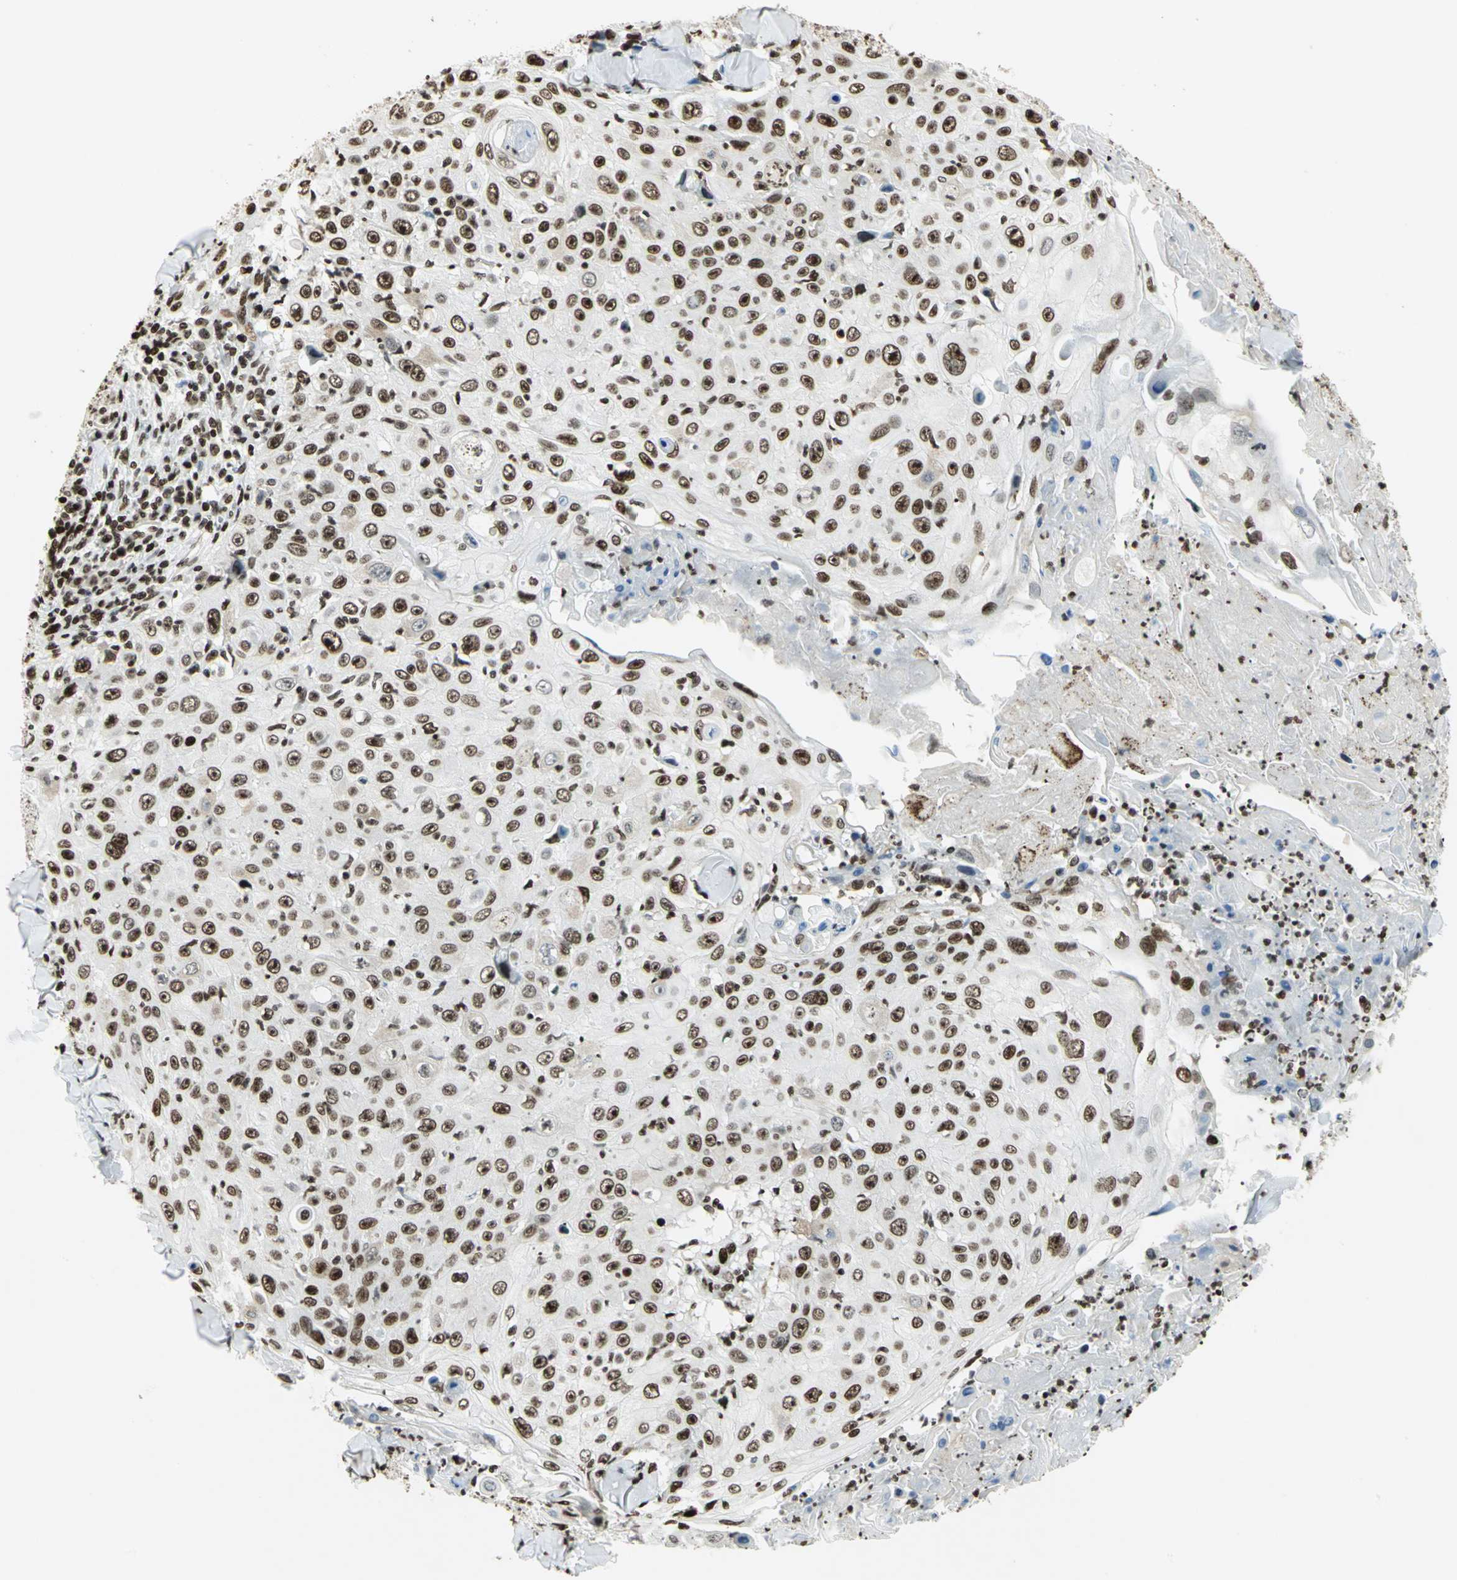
{"staining": {"intensity": "strong", "quantity": ">75%", "location": "nuclear"}, "tissue": "skin cancer", "cell_type": "Tumor cells", "image_type": "cancer", "snomed": [{"axis": "morphology", "description": "Squamous cell carcinoma, NOS"}, {"axis": "topography", "description": "Skin"}], "caption": "This micrograph shows immunohistochemistry staining of skin squamous cell carcinoma, with high strong nuclear expression in about >75% of tumor cells.", "gene": "HMGB1", "patient": {"sex": "male", "age": 86}}